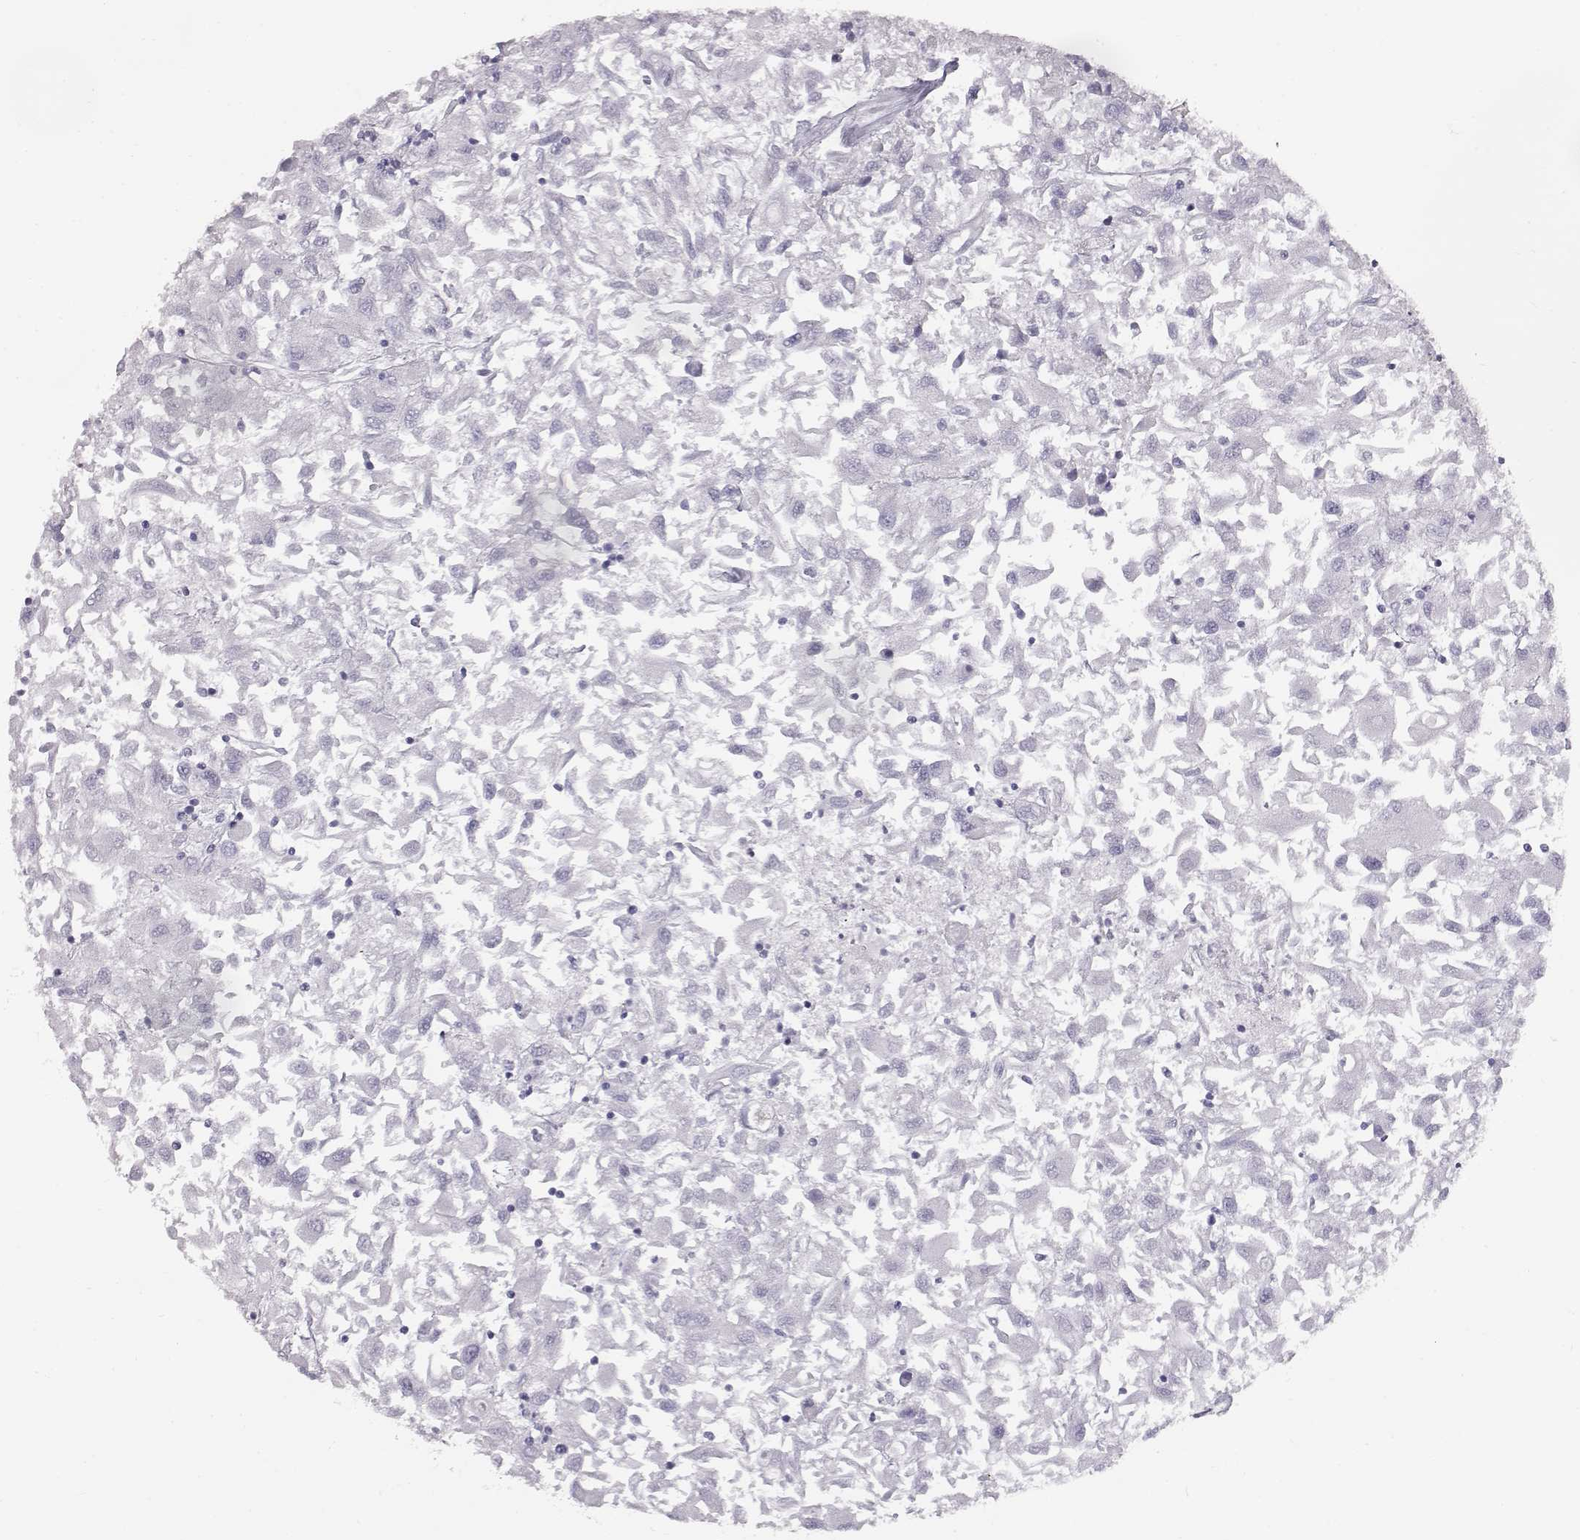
{"staining": {"intensity": "negative", "quantity": "none", "location": "none"}, "tissue": "renal cancer", "cell_type": "Tumor cells", "image_type": "cancer", "snomed": [{"axis": "morphology", "description": "Adenocarcinoma, NOS"}, {"axis": "topography", "description": "Kidney"}], "caption": "Tumor cells are negative for protein expression in human renal cancer (adenocarcinoma).", "gene": "KRT33A", "patient": {"sex": "female", "age": 76}}